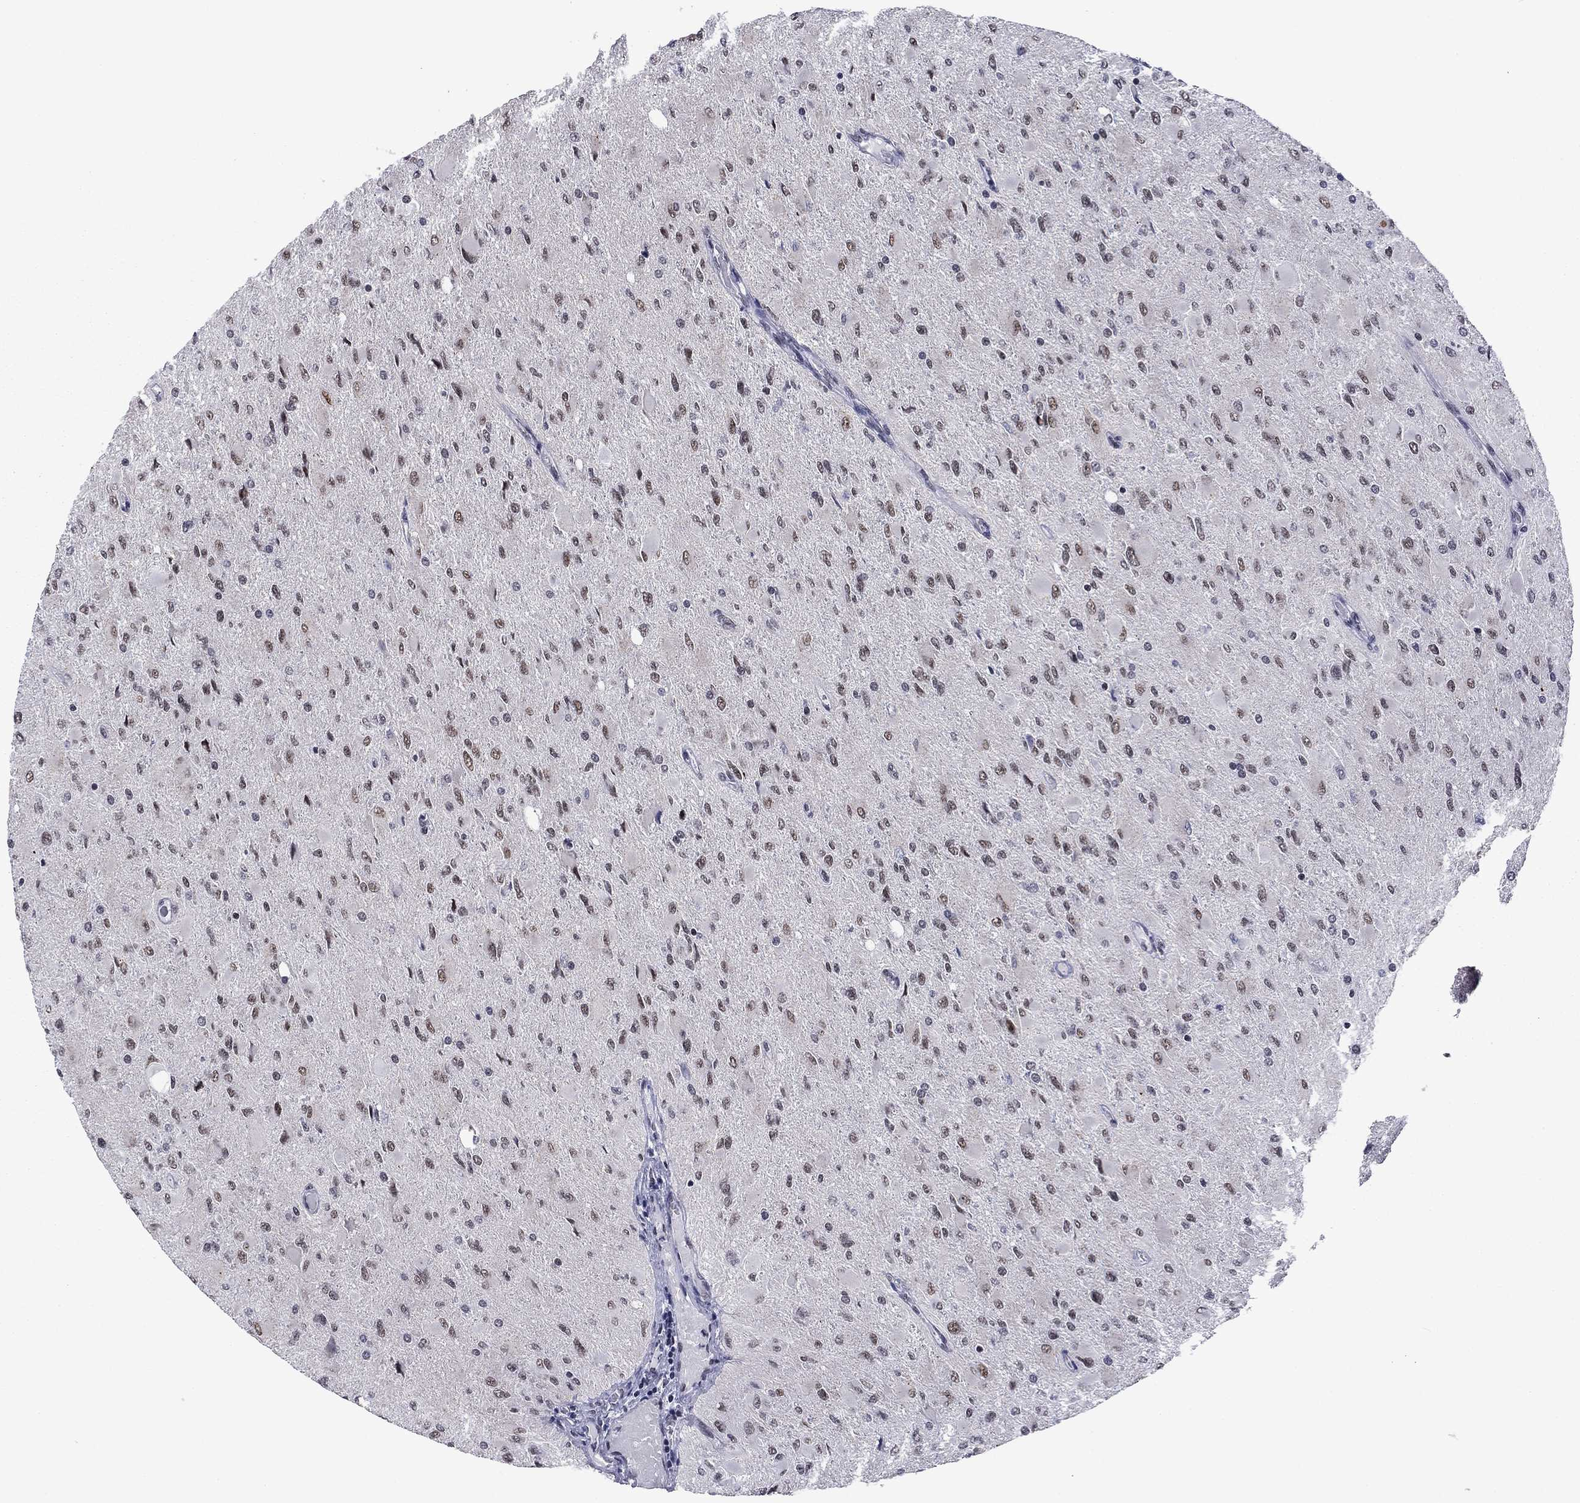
{"staining": {"intensity": "moderate", "quantity": "<25%", "location": "nuclear"}, "tissue": "glioma", "cell_type": "Tumor cells", "image_type": "cancer", "snomed": [{"axis": "morphology", "description": "Glioma, malignant, High grade"}, {"axis": "topography", "description": "Cerebral cortex"}], "caption": "A high-resolution image shows IHC staining of glioma, which demonstrates moderate nuclear expression in approximately <25% of tumor cells. (brown staining indicates protein expression, while blue staining denotes nuclei).", "gene": "ETV5", "patient": {"sex": "female", "age": 36}}